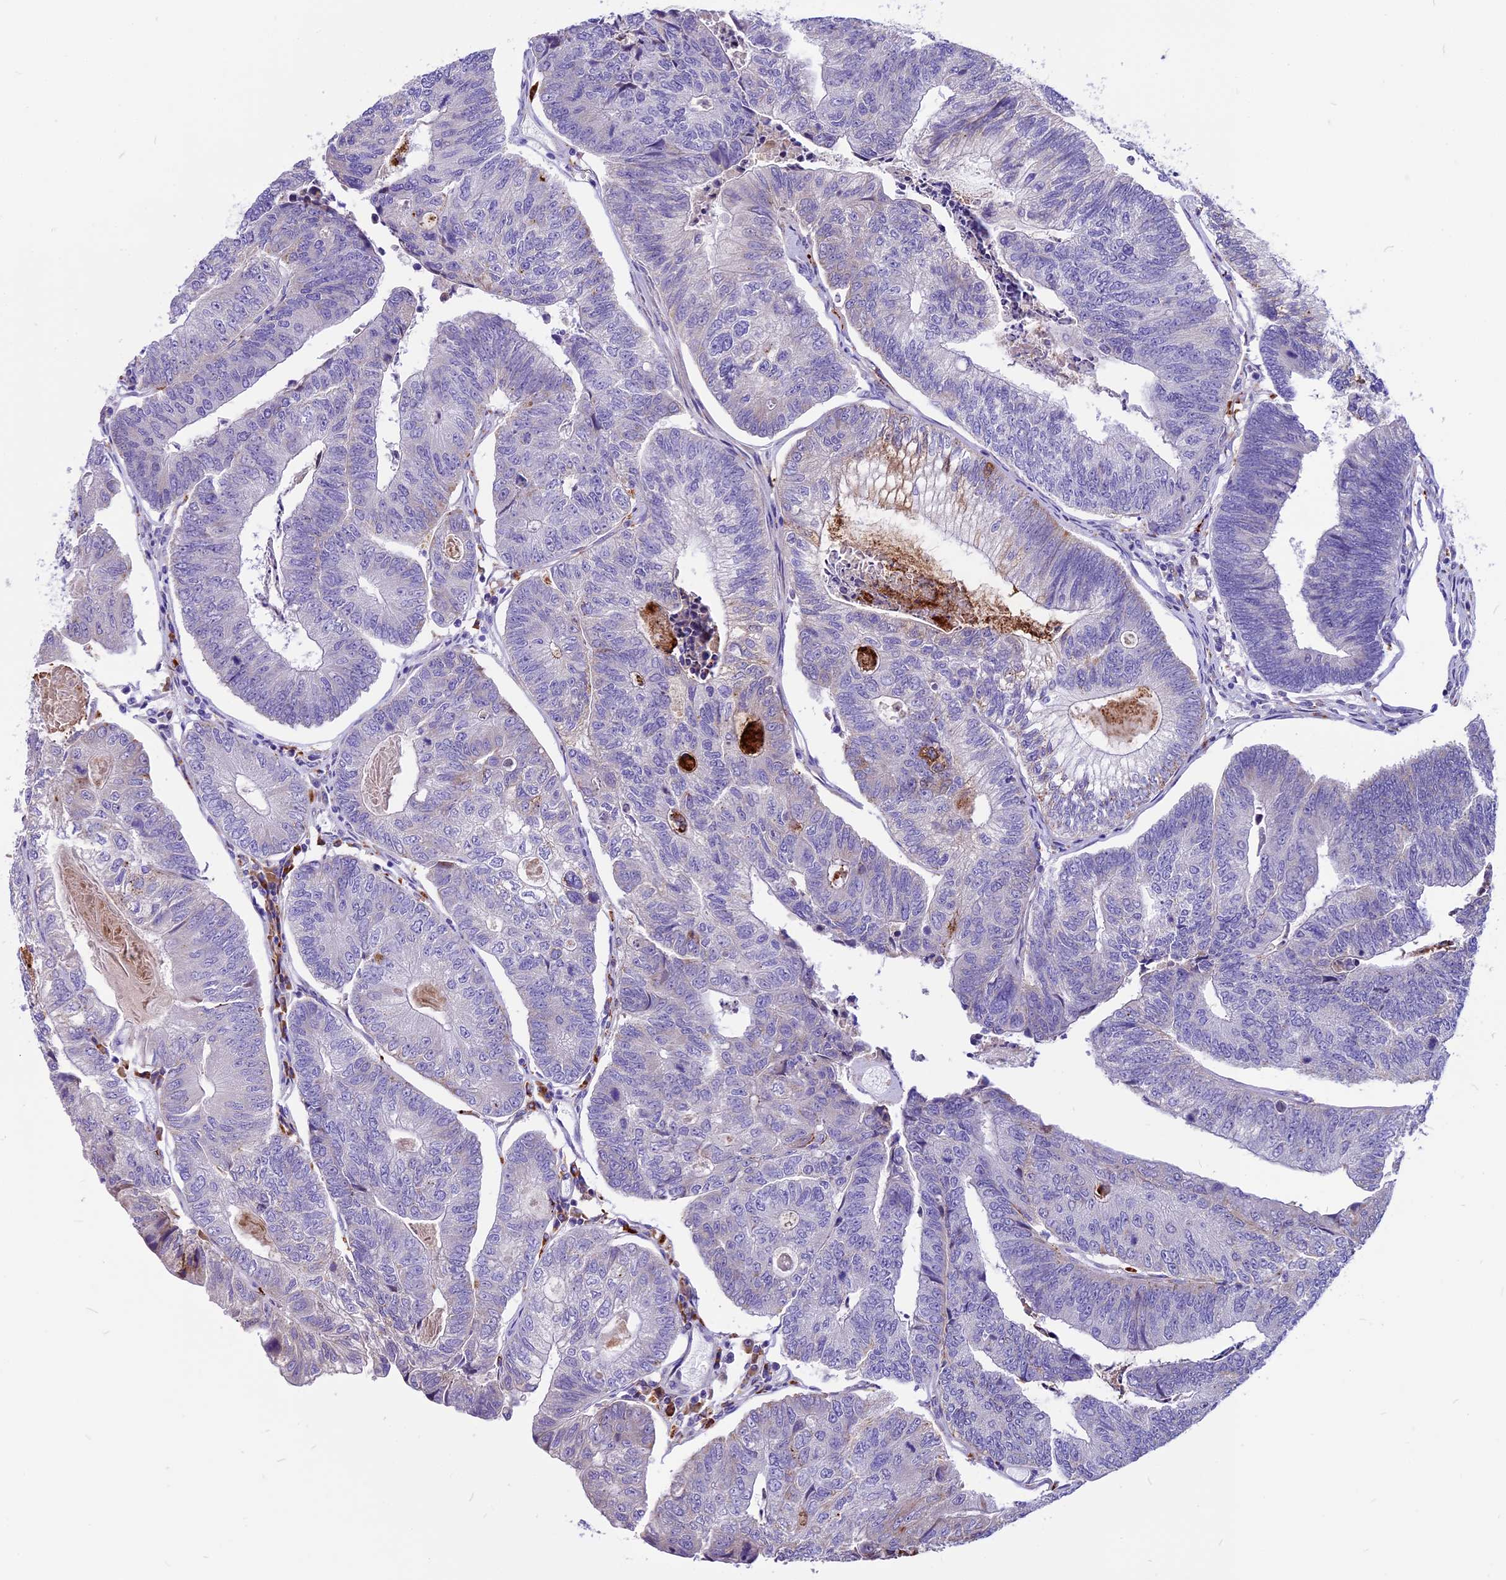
{"staining": {"intensity": "negative", "quantity": "none", "location": "none"}, "tissue": "colorectal cancer", "cell_type": "Tumor cells", "image_type": "cancer", "snomed": [{"axis": "morphology", "description": "Adenocarcinoma, NOS"}, {"axis": "topography", "description": "Colon"}], "caption": "An immunohistochemistry (IHC) image of colorectal cancer is shown. There is no staining in tumor cells of colorectal cancer.", "gene": "THRSP", "patient": {"sex": "female", "age": 67}}